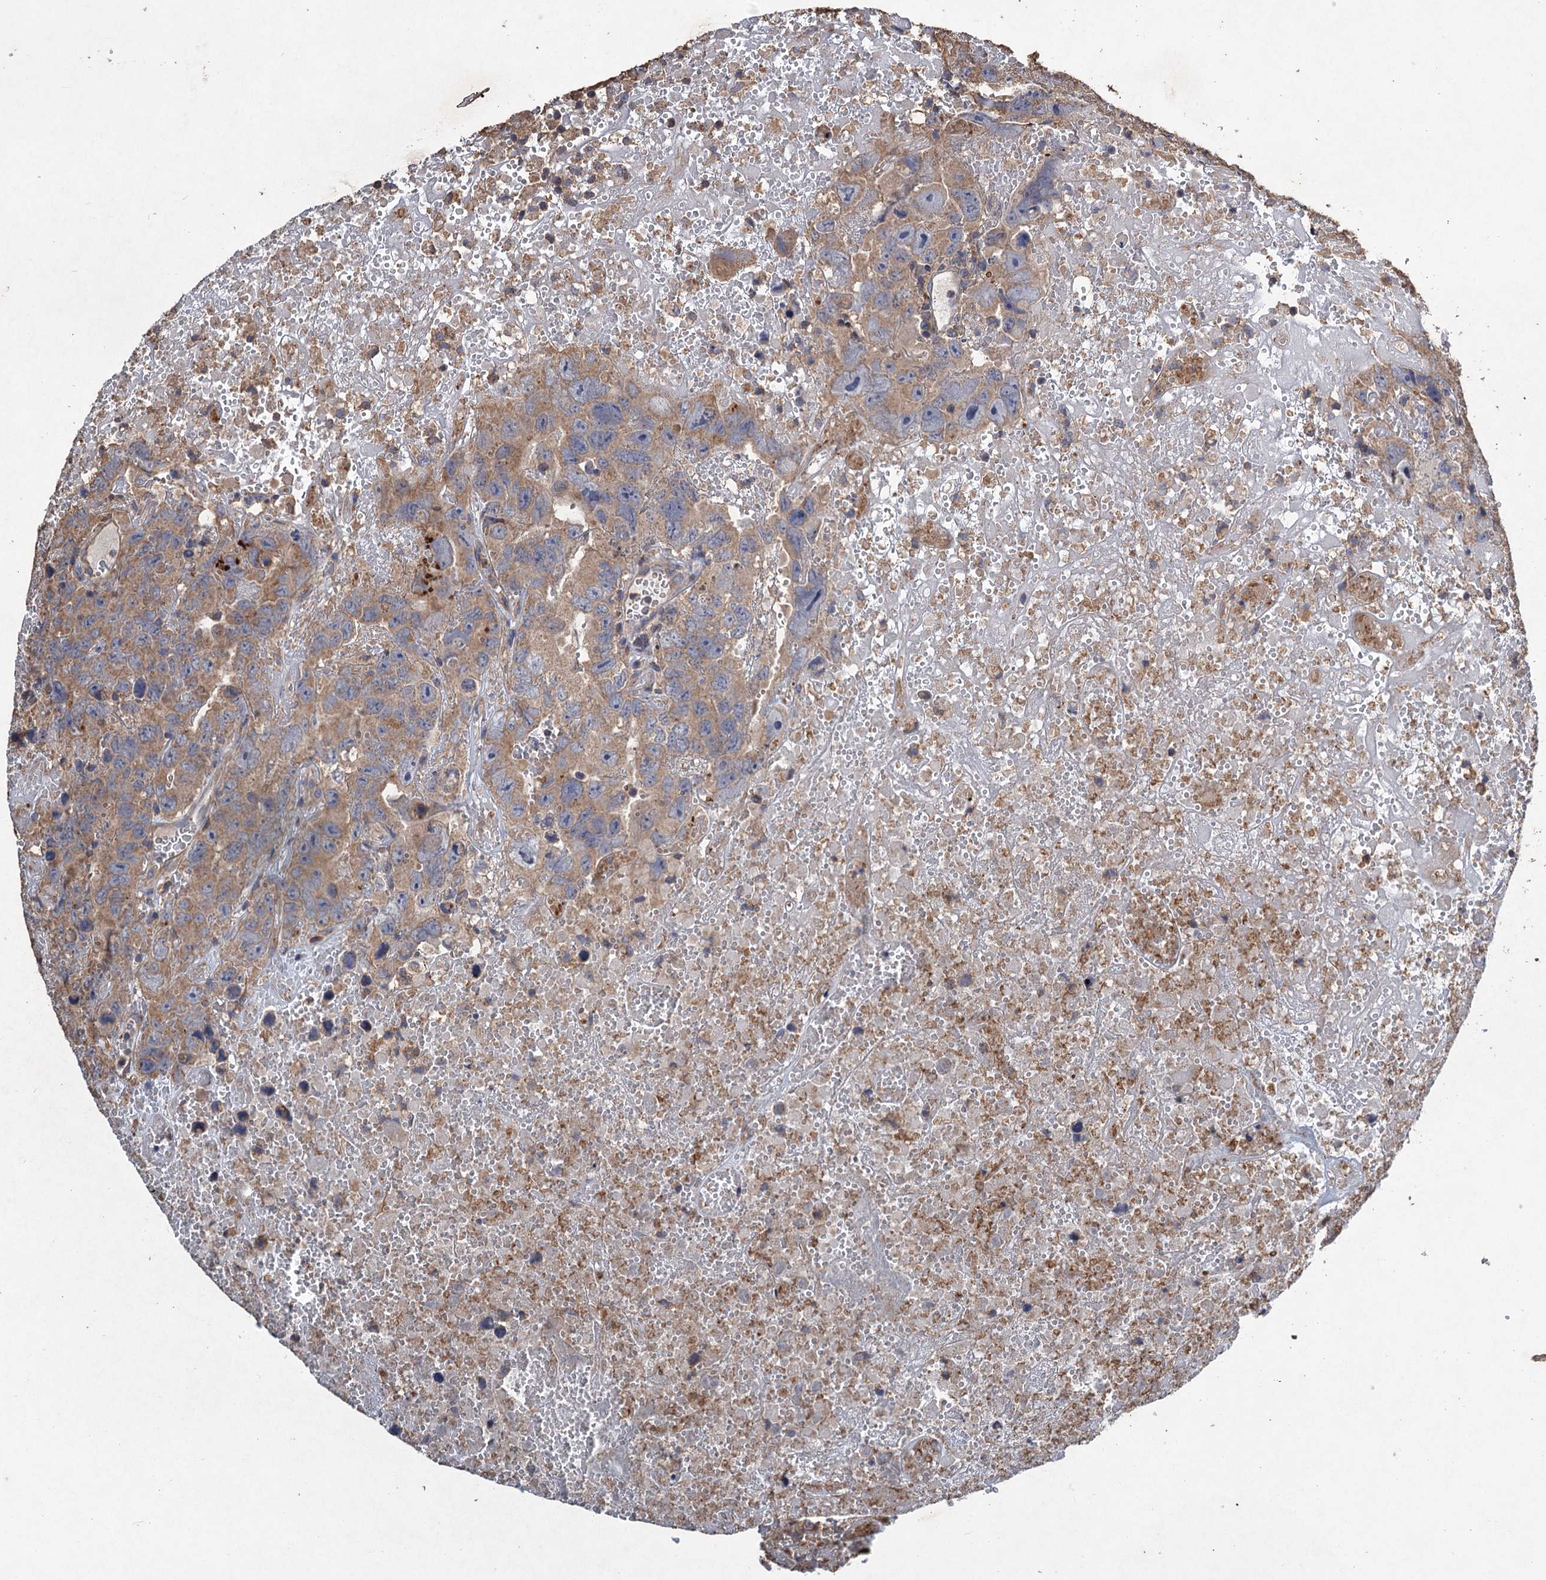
{"staining": {"intensity": "weak", "quantity": ">75%", "location": "cytoplasmic/membranous"}, "tissue": "testis cancer", "cell_type": "Tumor cells", "image_type": "cancer", "snomed": [{"axis": "morphology", "description": "Carcinoma, Embryonal, NOS"}, {"axis": "topography", "description": "Testis"}], "caption": "Tumor cells reveal low levels of weak cytoplasmic/membranous expression in about >75% of cells in human testis cancer.", "gene": "SCUBE3", "patient": {"sex": "male", "age": 45}}